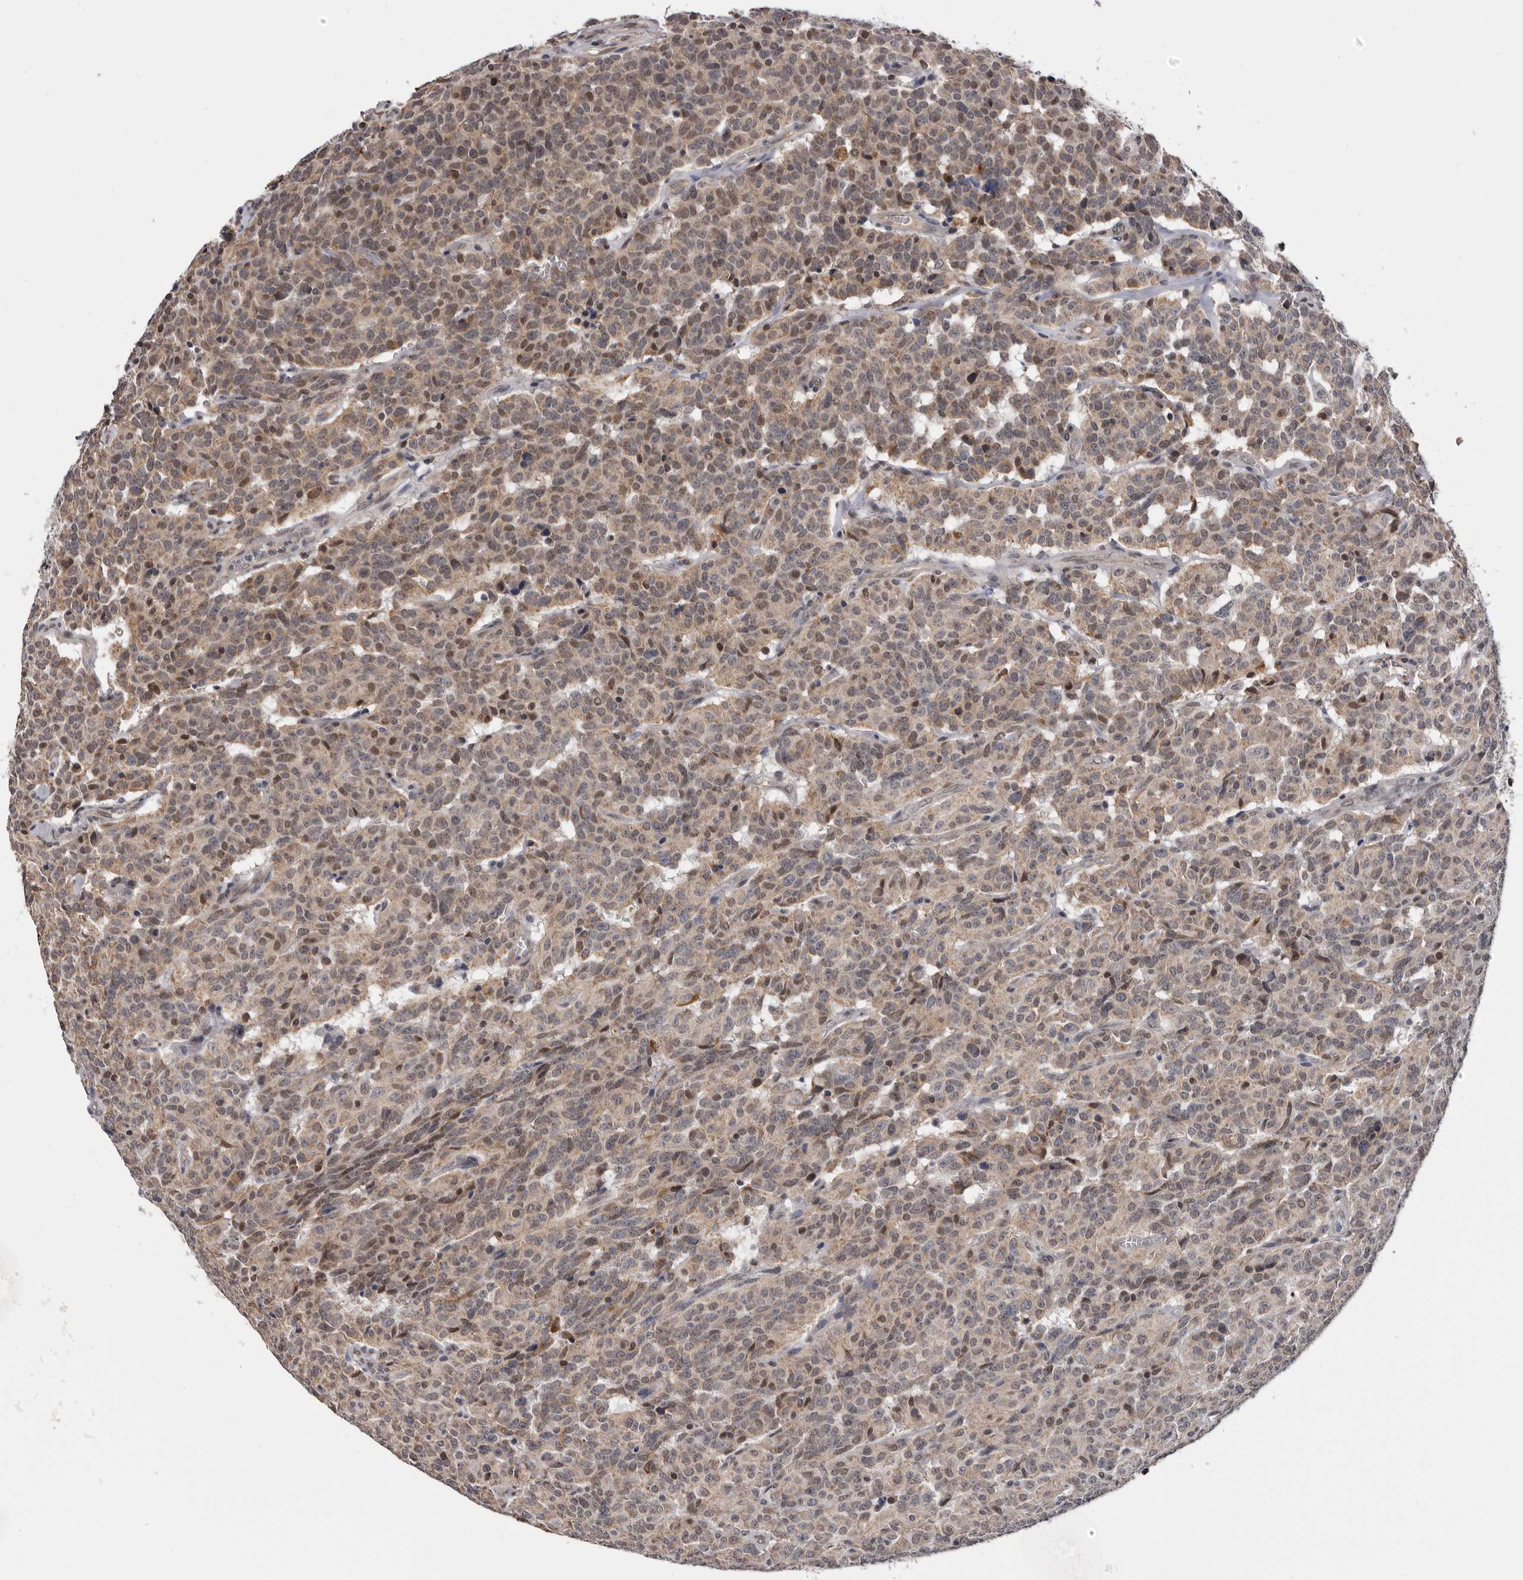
{"staining": {"intensity": "weak", "quantity": ">75%", "location": "cytoplasmic/membranous,nuclear"}, "tissue": "carcinoid", "cell_type": "Tumor cells", "image_type": "cancer", "snomed": [{"axis": "morphology", "description": "Carcinoid, malignant, NOS"}, {"axis": "topography", "description": "Lung"}], "caption": "Protein expression analysis of human malignant carcinoid reveals weak cytoplasmic/membranous and nuclear staining in about >75% of tumor cells. The staining was performed using DAB (3,3'-diaminobenzidine), with brown indicating positive protein expression. Nuclei are stained blue with hematoxylin.", "gene": "MOGAT2", "patient": {"sex": "female", "age": 46}}